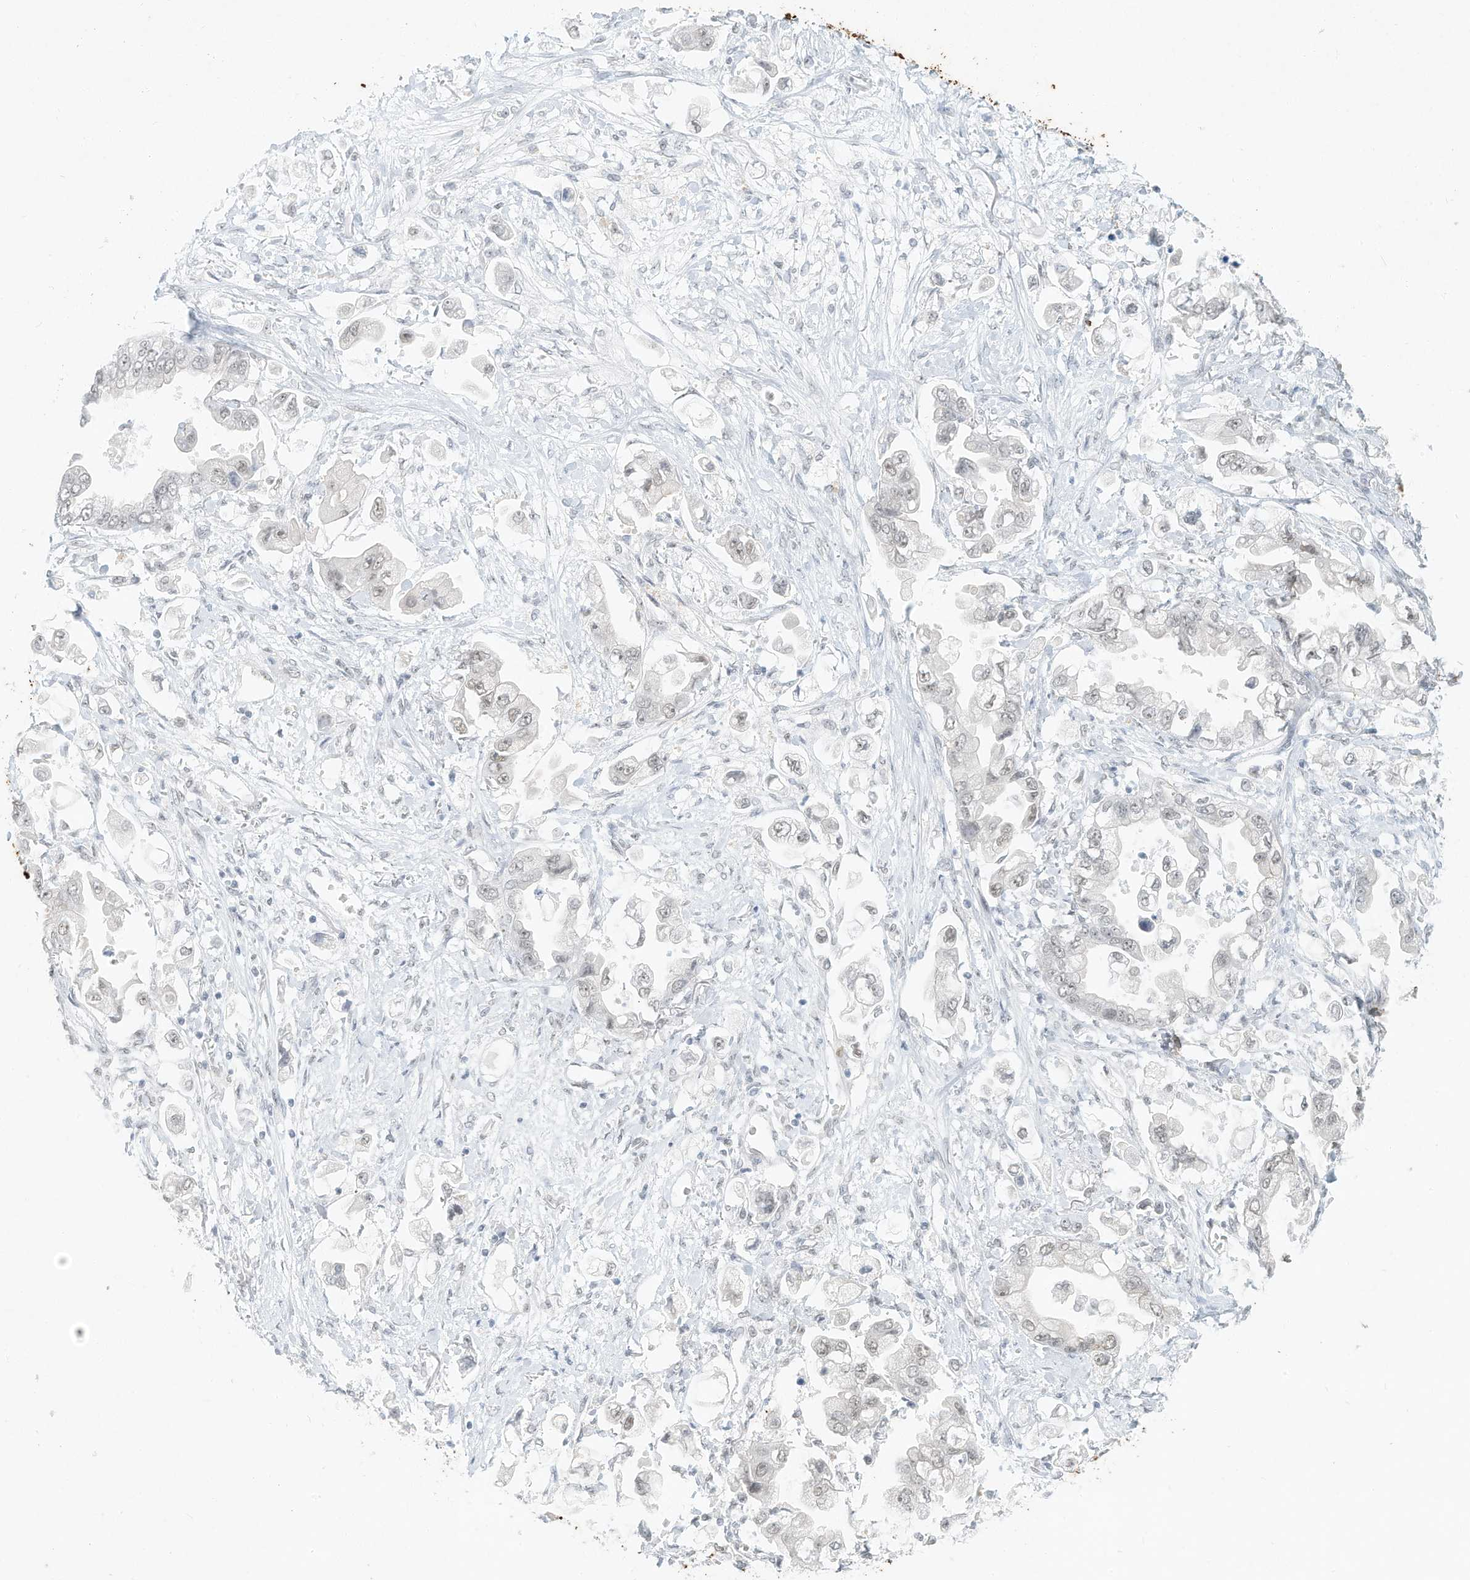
{"staining": {"intensity": "negative", "quantity": "none", "location": "none"}, "tissue": "stomach cancer", "cell_type": "Tumor cells", "image_type": "cancer", "snomed": [{"axis": "morphology", "description": "Adenocarcinoma, NOS"}, {"axis": "topography", "description": "Stomach"}], "caption": "Stomach cancer stained for a protein using IHC shows no expression tumor cells.", "gene": "PGC", "patient": {"sex": "male", "age": 62}}